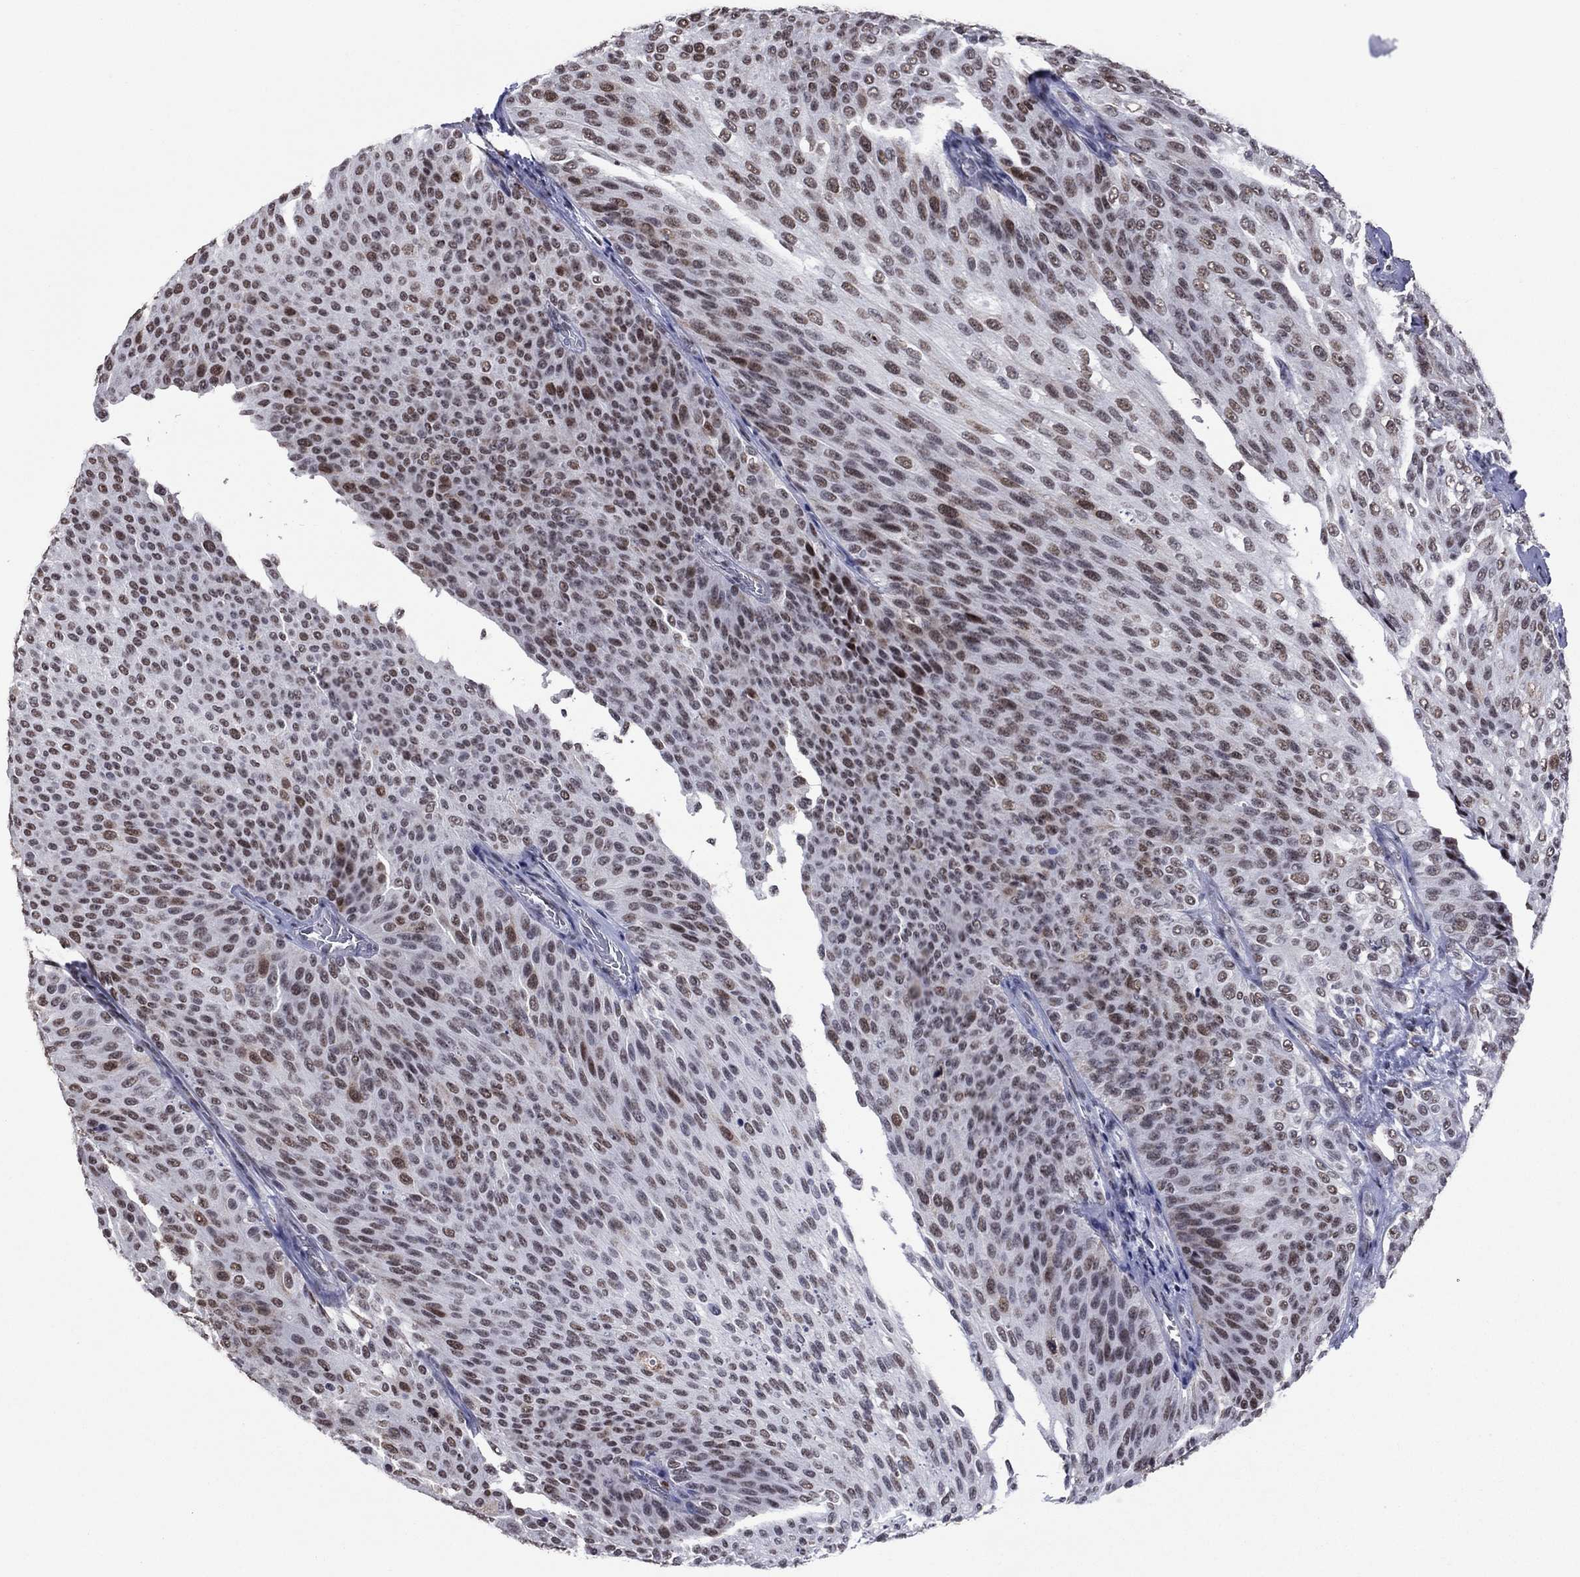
{"staining": {"intensity": "moderate", "quantity": "25%-75%", "location": "nuclear"}, "tissue": "urothelial cancer", "cell_type": "Tumor cells", "image_type": "cancer", "snomed": [{"axis": "morphology", "description": "Urothelial carcinoma, Low grade"}, {"axis": "topography", "description": "Ureter, NOS"}, {"axis": "topography", "description": "Urinary bladder"}], "caption": "Protein staining demonstrates moderate nuclear expression in approximately 25%-75% of tumor cells in urothelial carcinoma (low-grade).", "gene": "TYMS", "patient": {"sex": "male", "age": 78}}